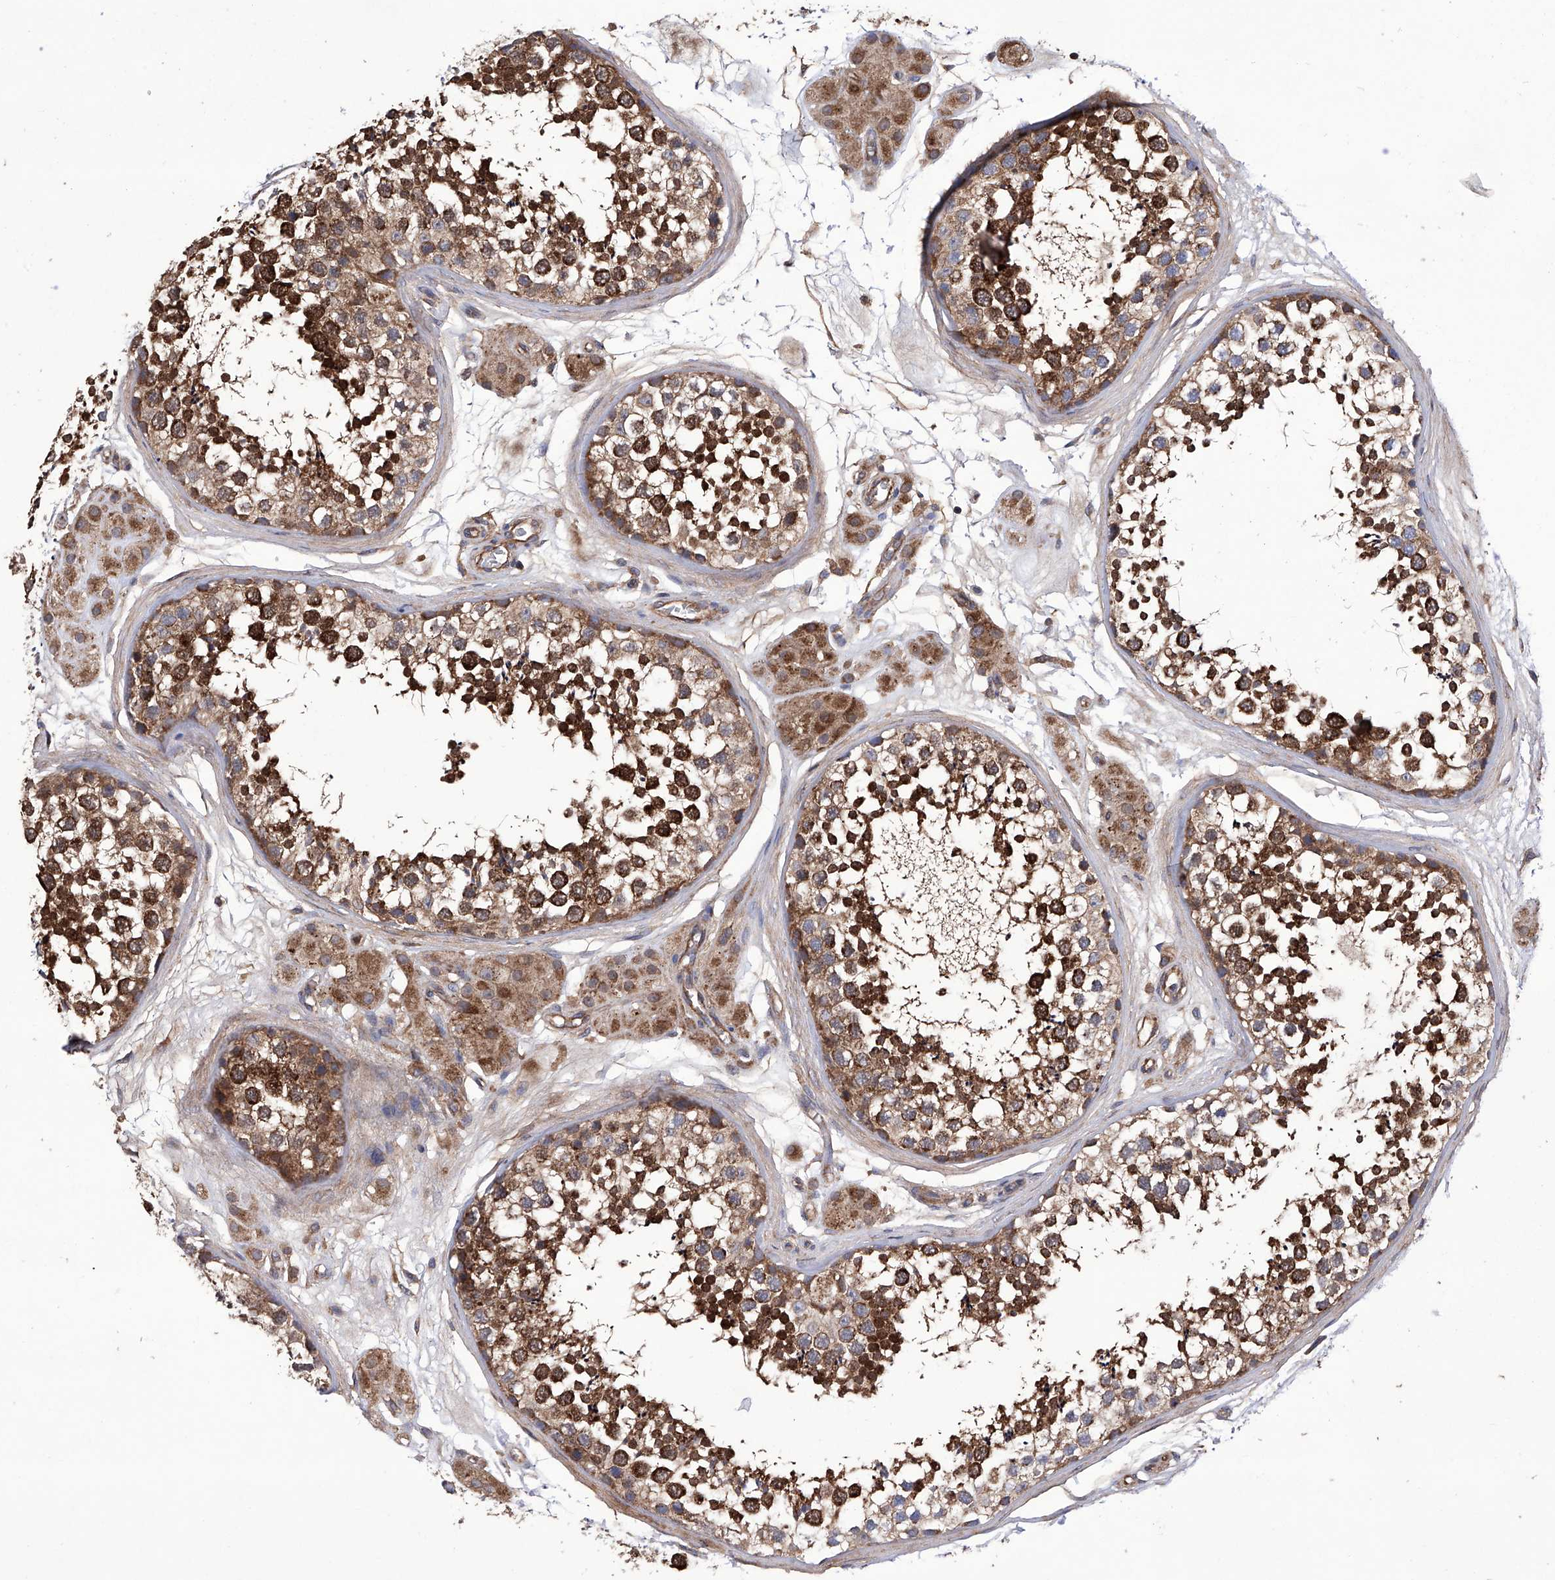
{"staining": {"intensity": "strong", "quantity": "25%-75%", "location": "cytoplasmic/membranous"}, "tissue": "testis", "cell_type": "Cells in seminiferous ducts", "image_type": "normal", "snomed": [{"axis": "morphology", "description": "Normal tissue, NOS"}, {"axis": "topography", "description": "Testis"}], "caption": "High-magnification brightfield microscopy of unremarkable testis stained with DAB (brown) and counterstained with hematoxylin (blue). cells in seminiferous ducts exhibit strong cytoplasmic/membranous expression is seen in approximately25%-75% of cells. The staining was performed using DAB to visualize the protein expression in brown, while the nuclei were stained in blue with hematoxylin (Magnification: 20x).", "gene": "EFCAB2", "patient": {"sex": "male", "age": 56}}